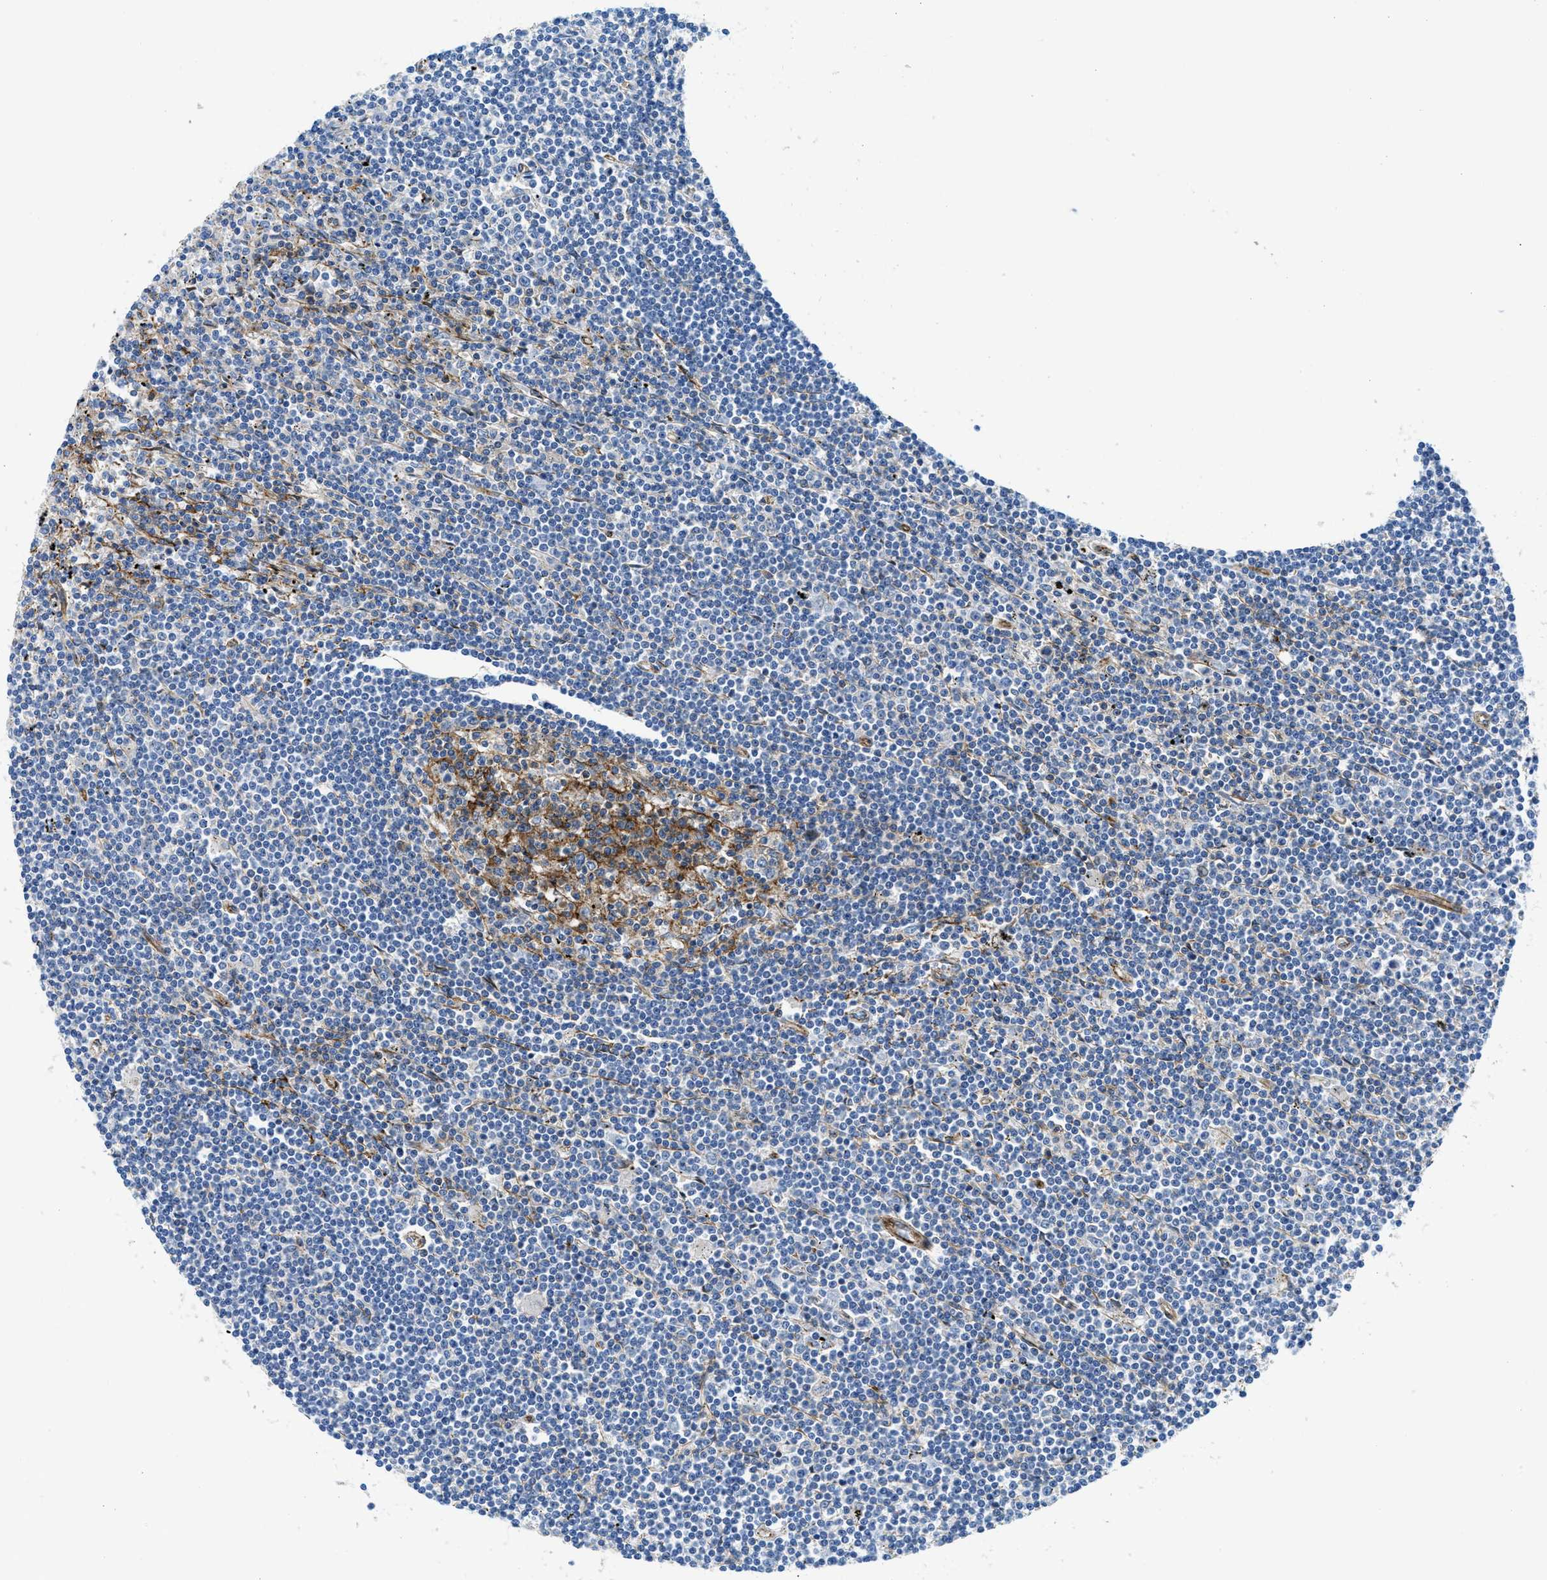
{"staining": {"intensity": "negative", "quantity": "none", "location": "none"}, "tissue": "lymphoma", "cell_type": "Tumor cells", "image_type": "cancer", "snomed": [{"axis": "morphology", "description": "Malignant lymphoma, non-Hodgkin's type, Low grade"}, {"axis": "topography", "description": "Spleen"}], "caption": "Immunohistochemical staining of human low-grade malignant lymphoma, non-Hodgkin's type shows no significant positivity in tumor cells.", "gene": "CUTA", "patient": {"sex": "male", "age": 76}}